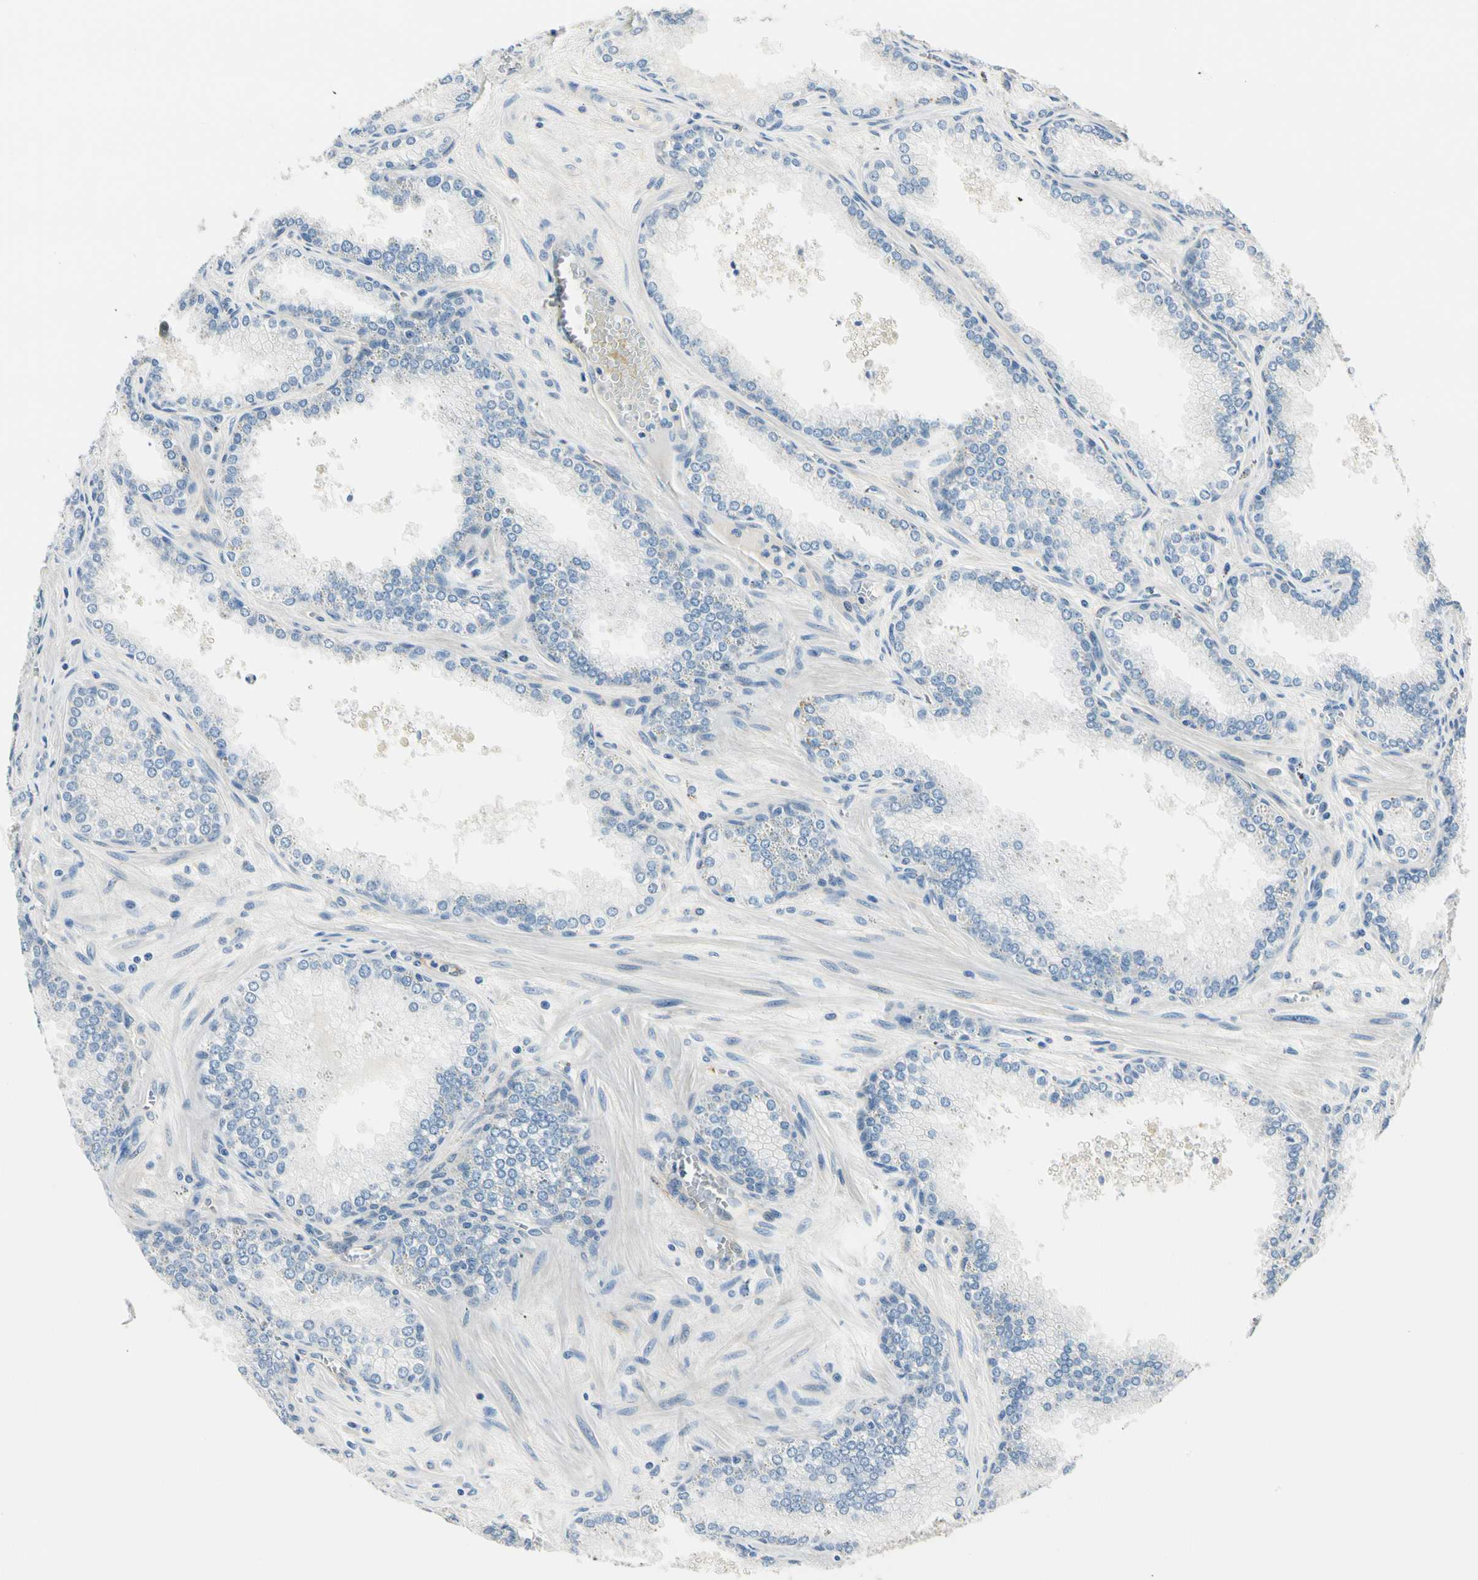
{"staining": {"intensity": "negative", "quantity": "none", "location": "none"}, "tissue": "prostate cancer", "cell_type": "Tumor cells", "image_type": "cancer", "snomed": [{"axis": "morphology", "description": "Adenocarcinoma, Low grade"}, {"axis": "topography", "description": "Prostate"}], "caption": "Tumor cells are negative for brown protein staining in prostate cancer (low-grade adenocarcinoma).", "gene": "TGFBR3", "patient": {"sex": "male", "age": 60}}